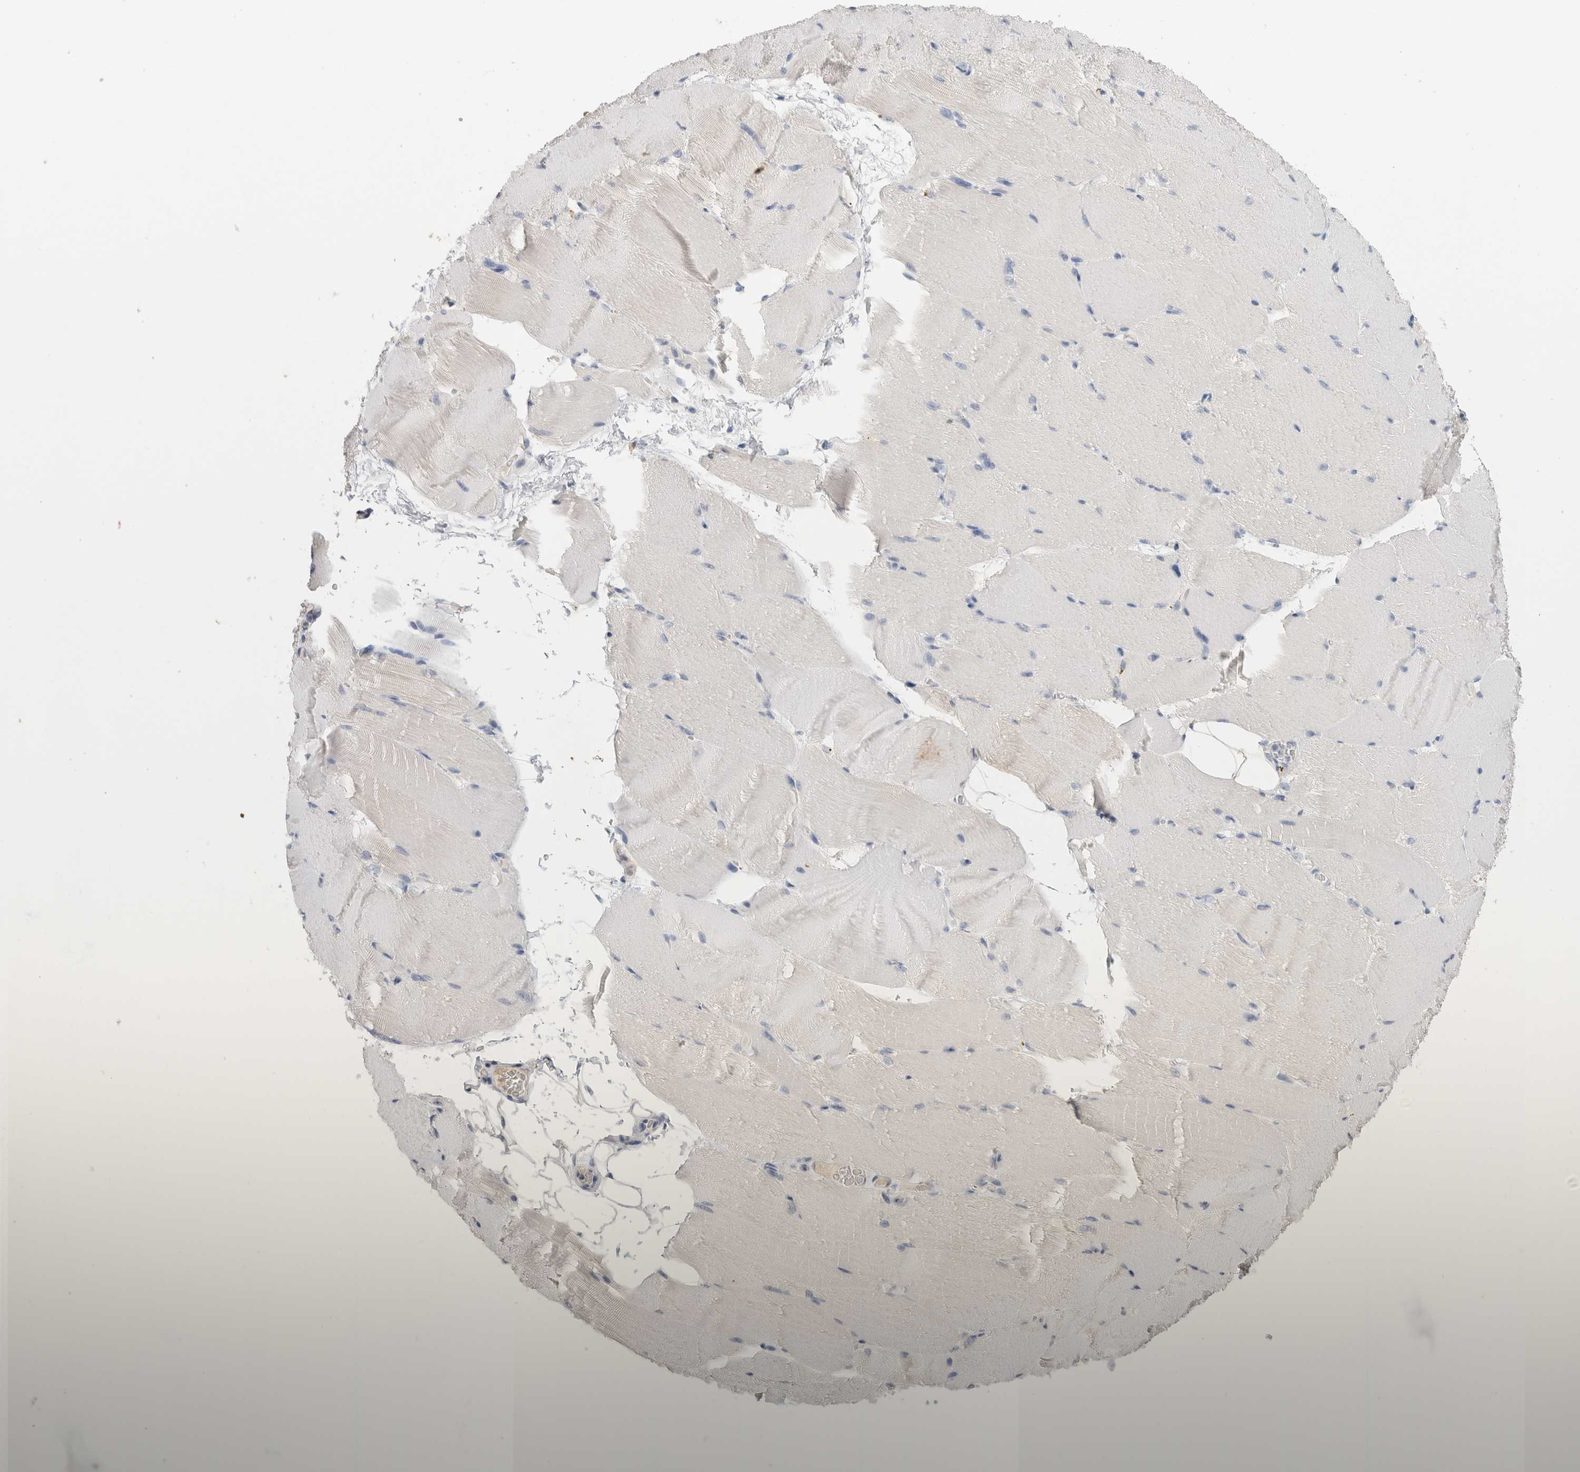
{"staining": {"intensity": "negative", "quantity": "none", "location": "none"}, "tissue": "skeletal muscle", "cell_type": "Myocytes", "image_type": "normal", "snomed": [{"axis": "morphology", "description": "Normal tissue, NOS"}, {"axis": "topography", "description": "Skeletal muscle"}, {"axis": "topography", "description": "Parathyroid gland"}], "caption": "Immunohistochemistry image of unremarkable skeletal muscle: human skeletal muscle stained with DAB shows no significant protein positivity in myocytes. The staining was performed using DAB to visualize the protein expression in brown, while the nuclei were stained in blue with hematoxylin (Magnification: 20x).", "gene": "LAMP3", "patient": {"sex": "female", "age": 37}}